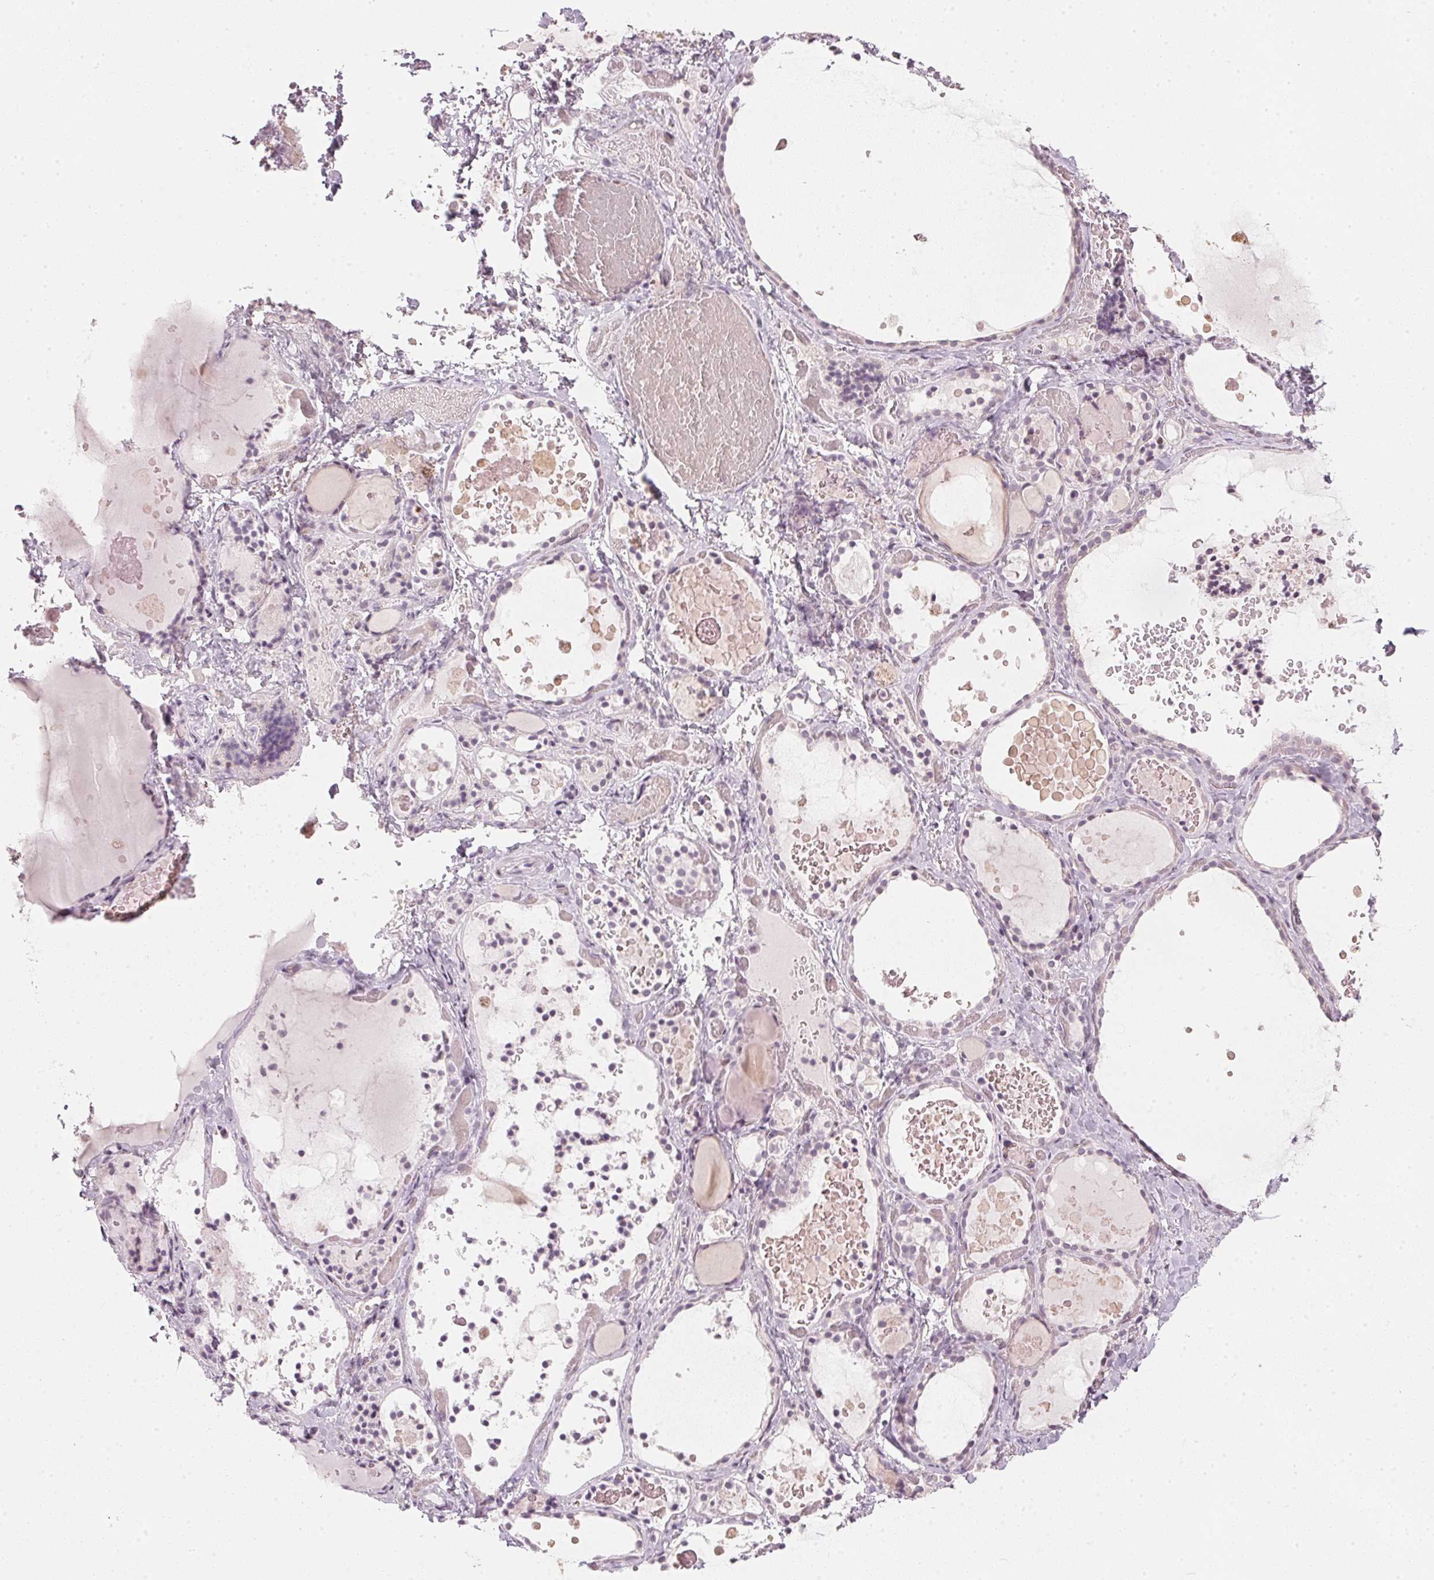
{"staining": {"intensity": "negative", "quantity": "none", "location": "none"}, "tissue": "thyroid gland", "cell_type": "Glandular cells", "image_type": "normal", "snomed": [{"axis": "morphology", "description": "Normal tissue, NOS"}, {"axis": "topography", "description": "Thyroid gland"}], "caption": "DAB (3,3'-diaminobenzidine) immunohistochemical staining of benign human thyroid gland reveals no significant expression in glandular cells.", "gene": "SFRP4", "patient": {"sex": "female", "age": 56}}